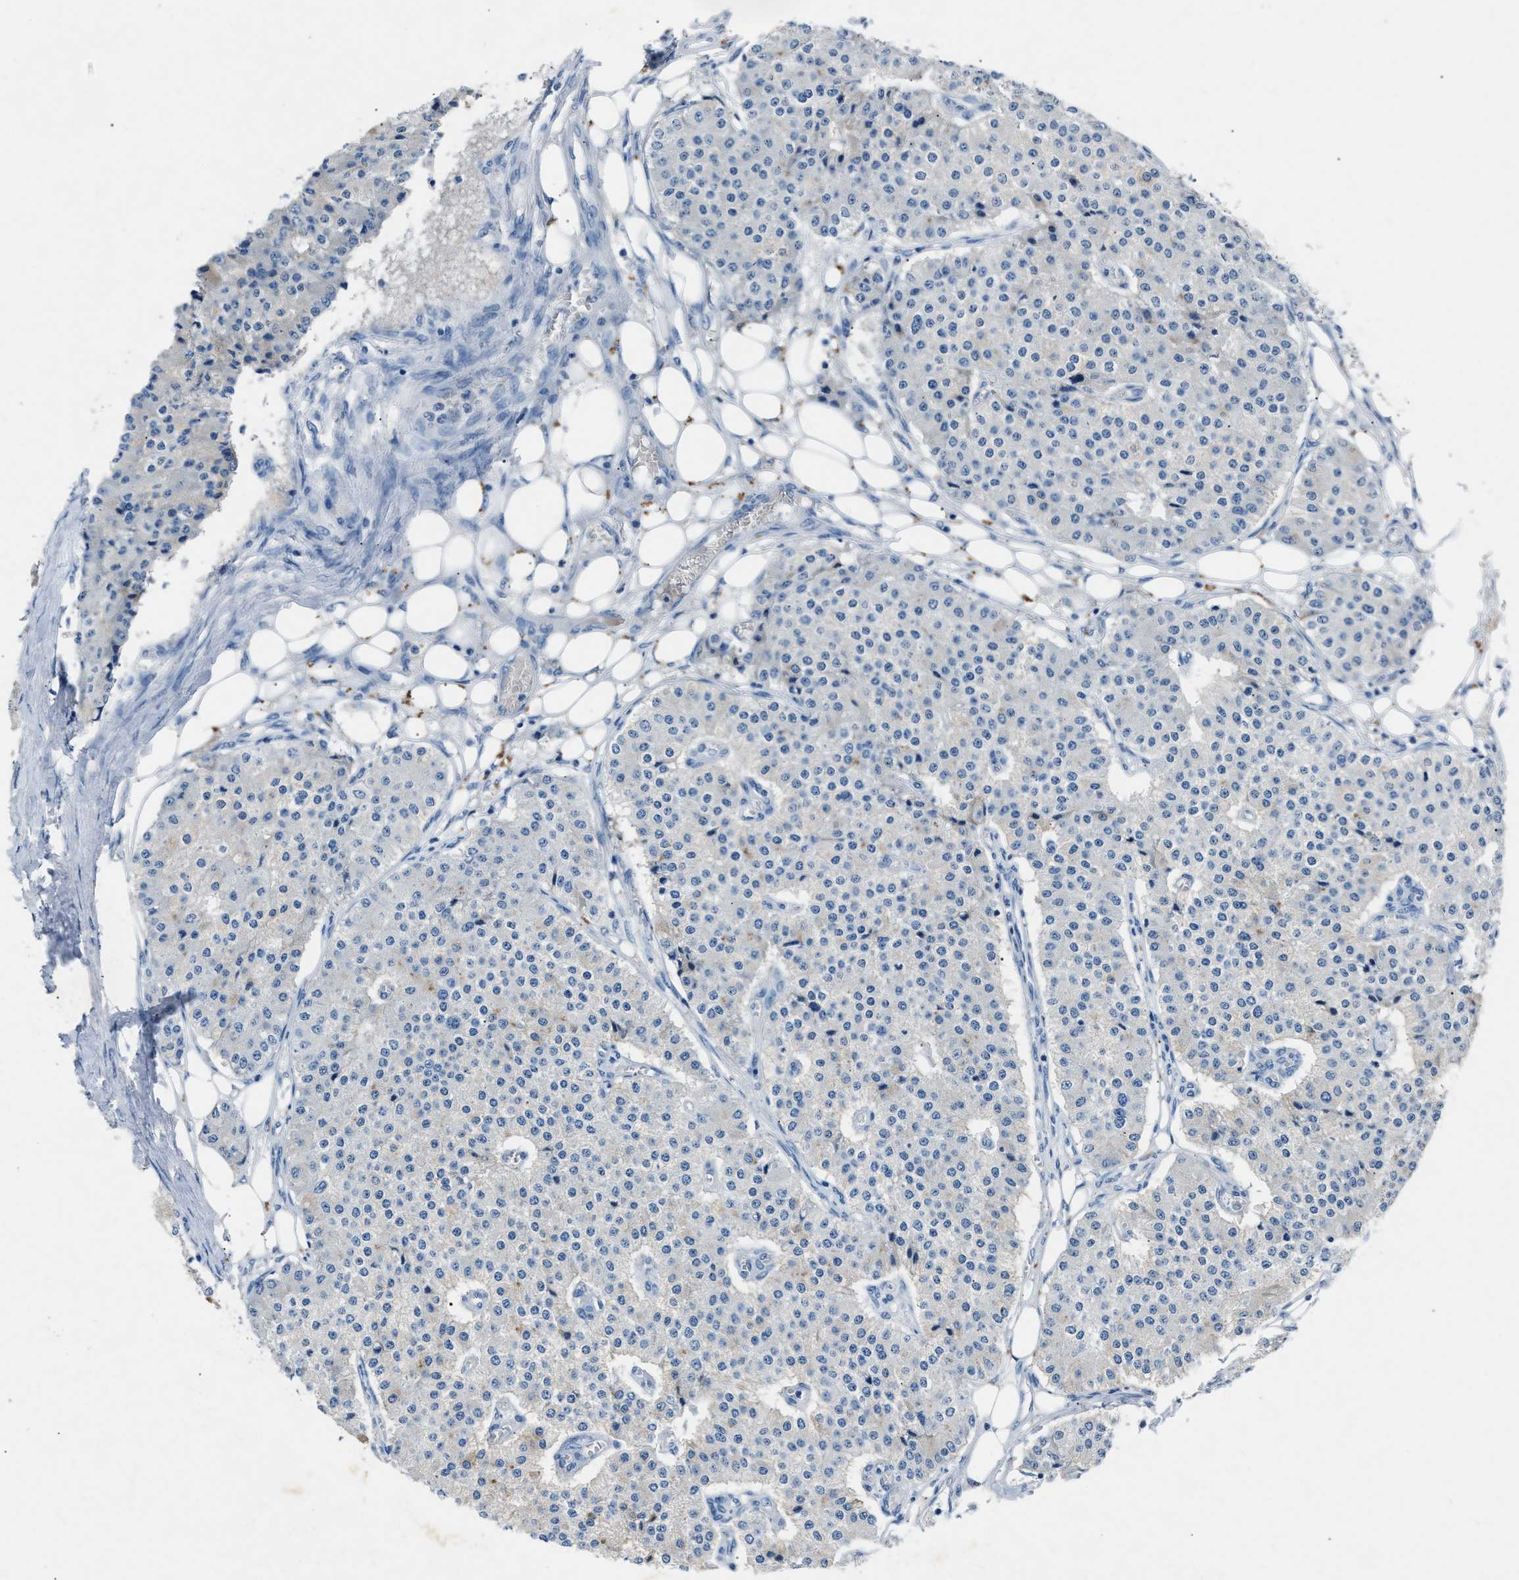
{"staining": {"intensity": "negative", "quantity": "none", "location": "none"}, "tissue": "carcinoid", "cell_type": "Tumor cells", "image_type": "cancer", "snomed": [{"axis": "morphology", "description": "Carcinoid, malignant, NOS"}, {"axis": "topography", "description": "Colon"}], "caption": "This is an immunohistochemistry photomicrograph of malignant carcinoid. There is no staining in tumor cells.", "gene": "DNAAF5", "patient": {"sex": "female", "age": 52}}